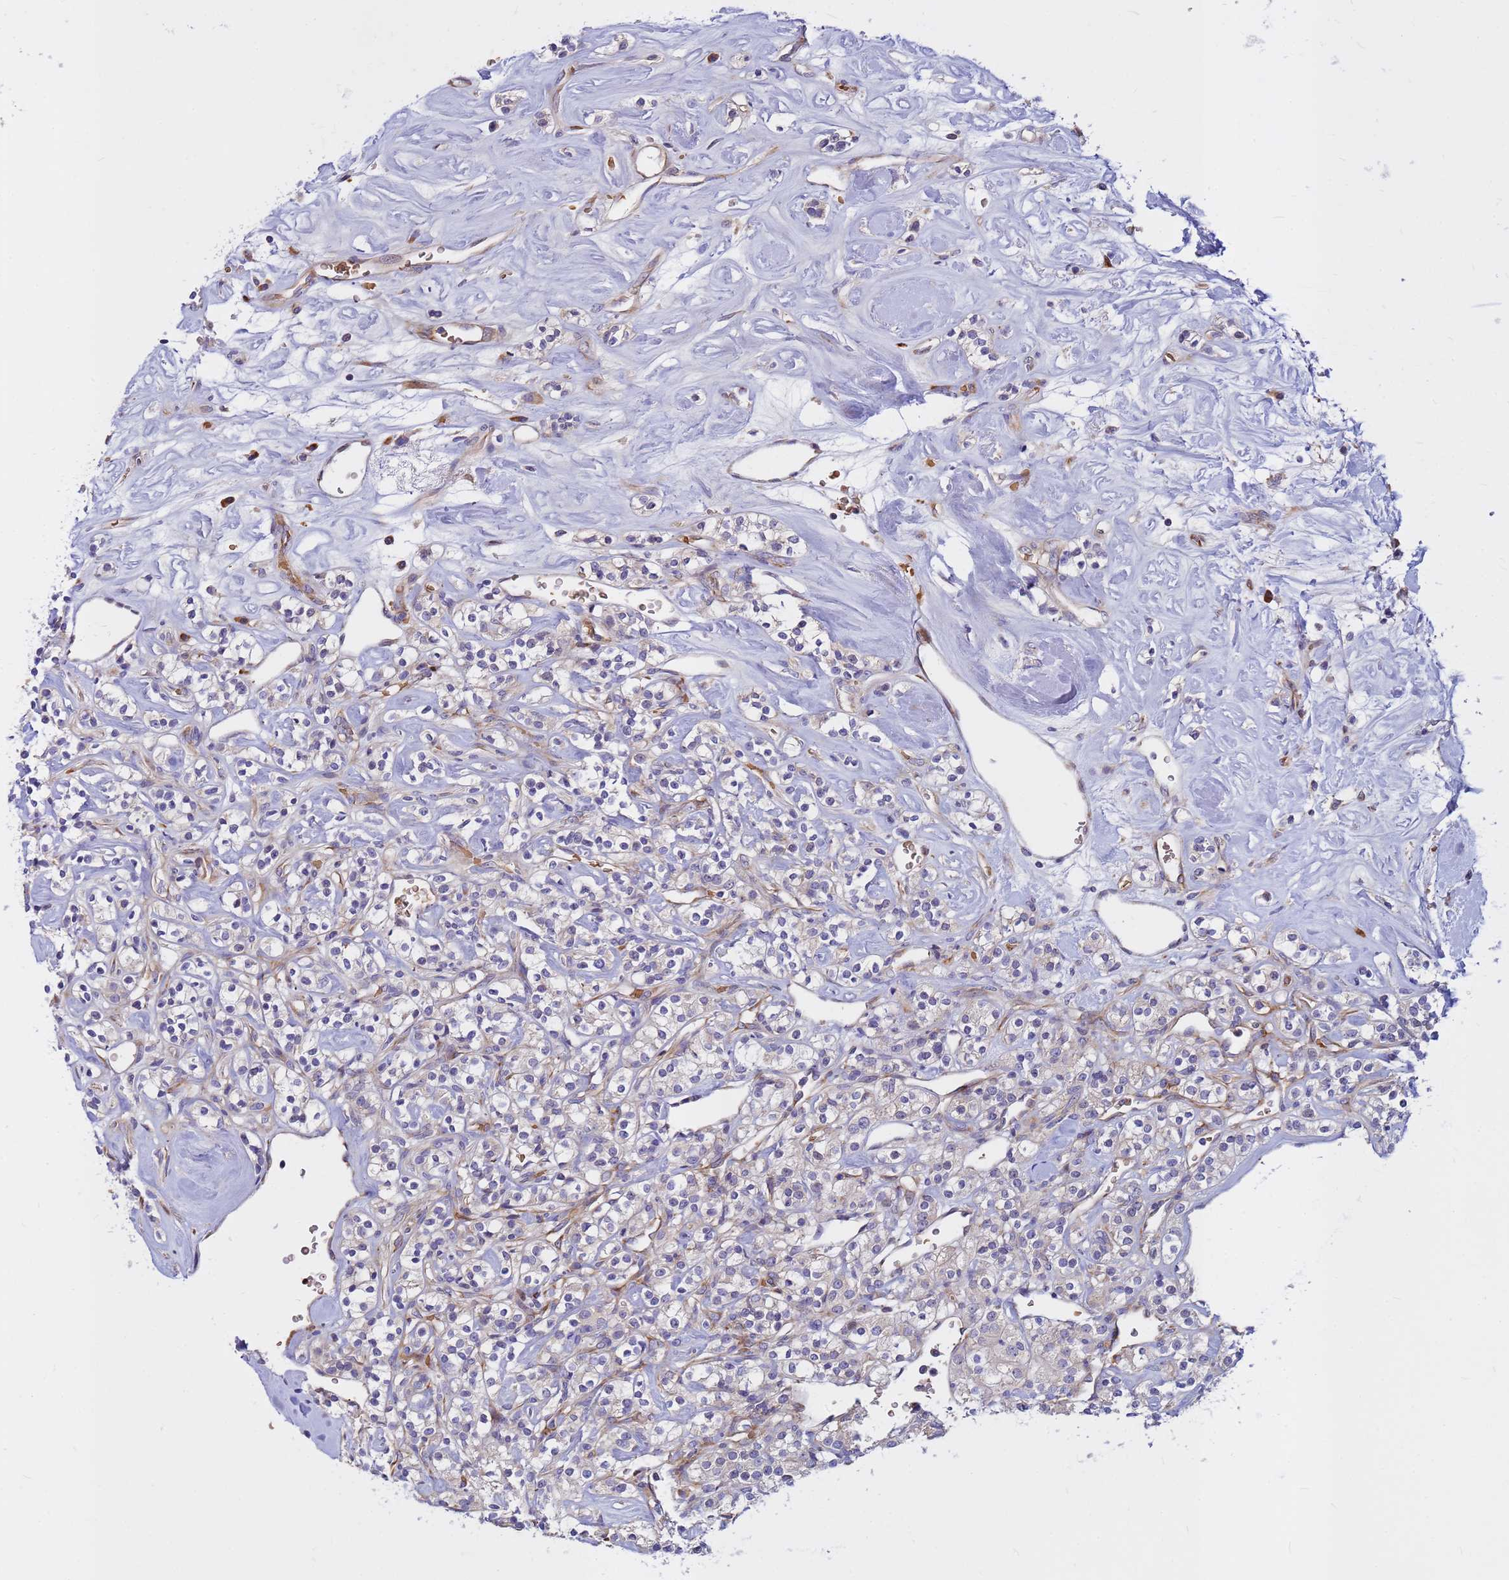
{"staining": {"intensity": "negative", "quantity": "none", "location": "none"}, "tissue": "renal cancer", "cell_type": "Tumor cells", "image_type": "cancer", "snomed": [{"axis": "morphology", "description": "Adenocarcinoma, NOS"}, {"axis": "topography", "description": "Kidney"}], "caption": "Micrograph shows no protein staining in tumor cells of adenocarcinoma (renal) tissue.", "gene": "ZNF669", "patient": {"sex": "male", "age": 77}}